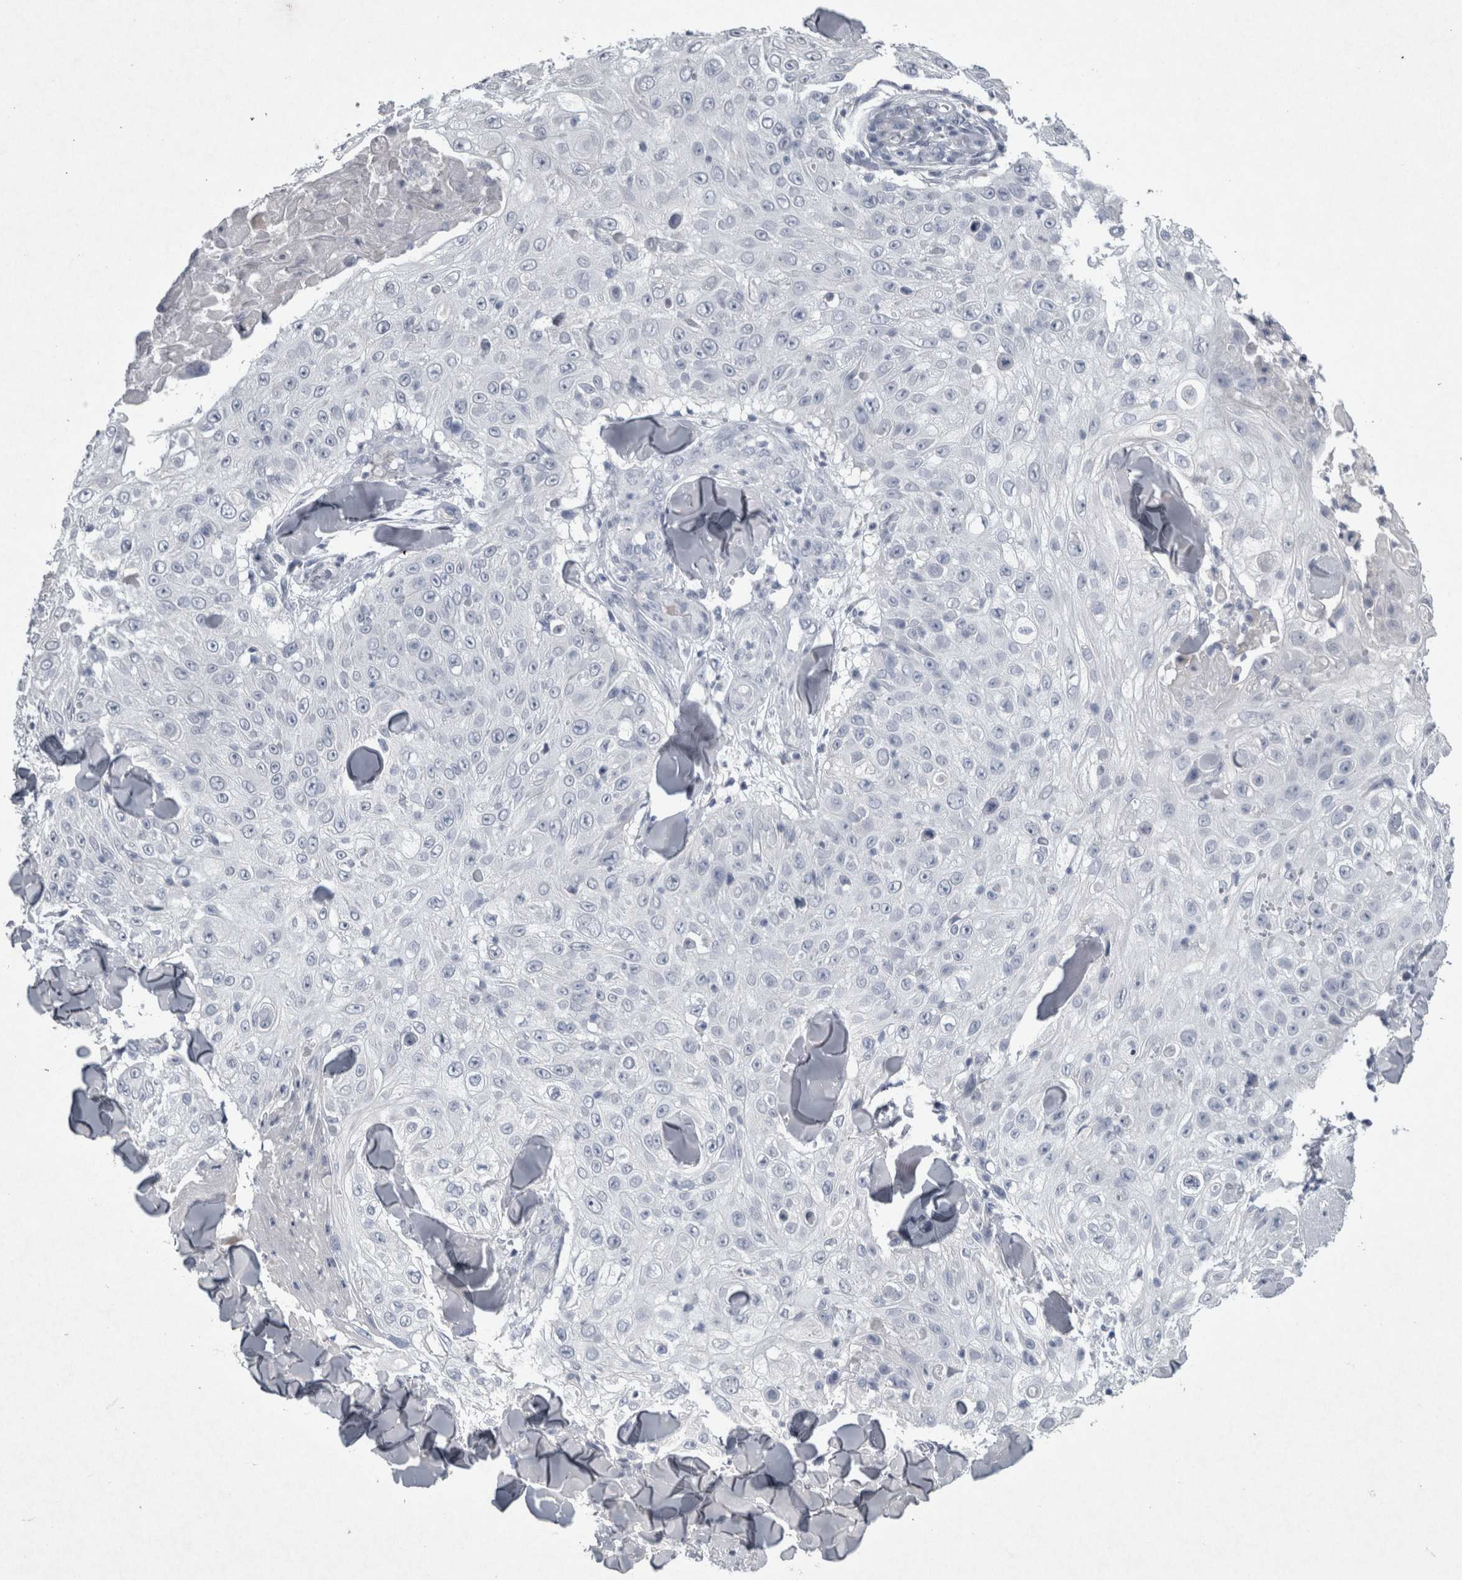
{"staining": {"intensity": "negative", "quantity": "none", "location": "none"}, "tissue": "skin cancer", "cell_type": "Tumor cells", "image_type": "cancer", "snomed": [{"axis": "morphology", "description": "Squamous cell carcinoma, NOS"}, {"axis": "topography", "description": "Skin"}], "caption": "DAB (3,3'-diaminobenzidine) immunohistochemical staining of human skin cancer exhibits no significant staining in tumor cells.", "gene": "PDX1", "patient": {"sex": "male", "age": 86}}